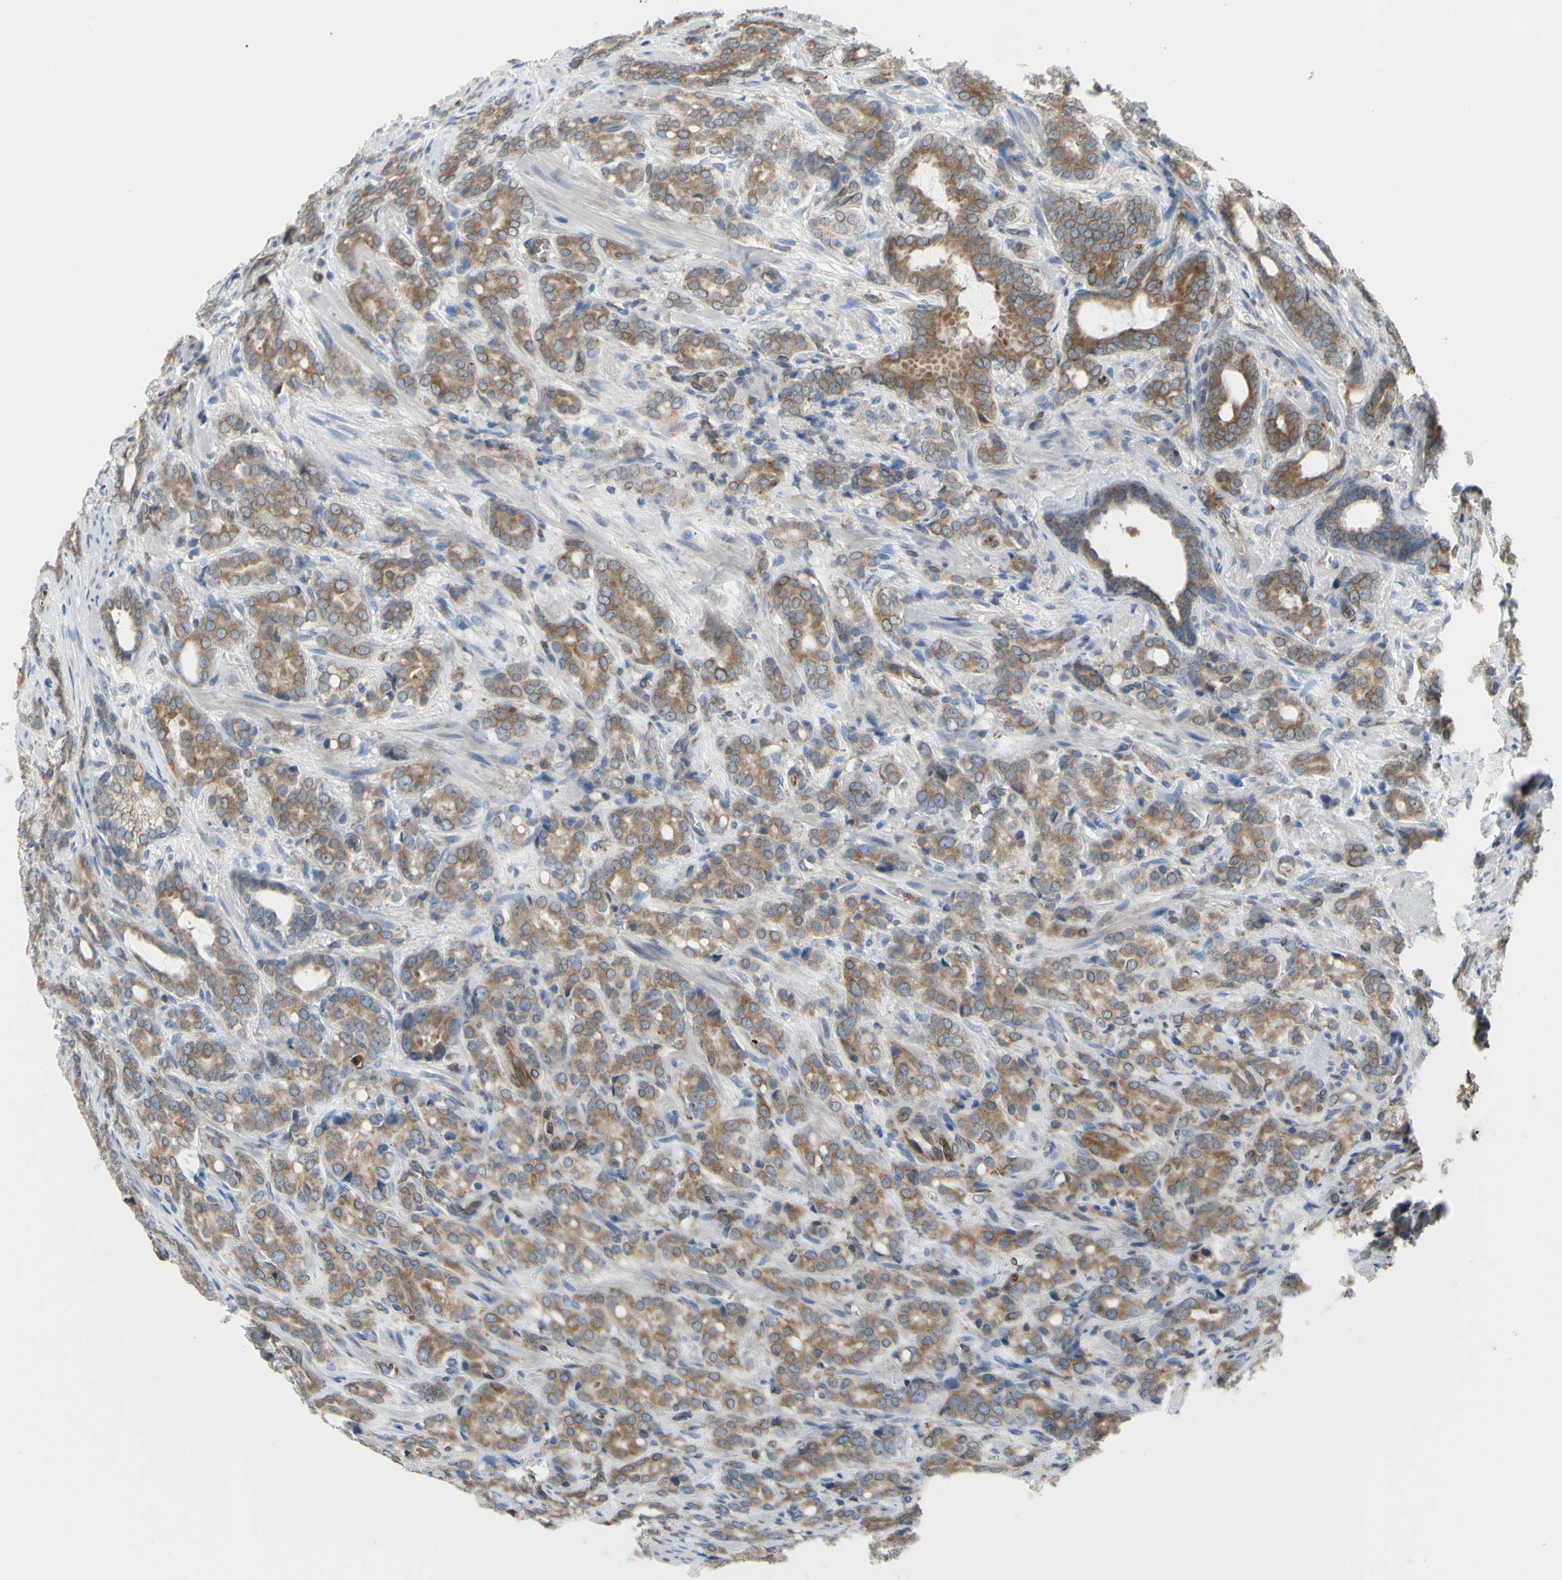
{"staining": {"intensity": "moderate", "quantity": ">75%", "location": "cytoplasmic/membranous"}, "tissue": "prostate cancer", "cell_type": "Tumor cells", "image_type": "cancer", "snomed": [{"axis": "morphology", "description": "Adenocarcinoma, High grade"}, {"axis": "topography", "description": "Prostate"}], "caption": "Prostate cancer stained with DAB (3,3'-diaminobenzidine) immunohistochemistry exhibits medium levels of moderate cytoplasmic/membranous staining in approximately >75% of tumor cells.", "gene": "MGST2", "patient": {"sex": "male", "age": 64}}